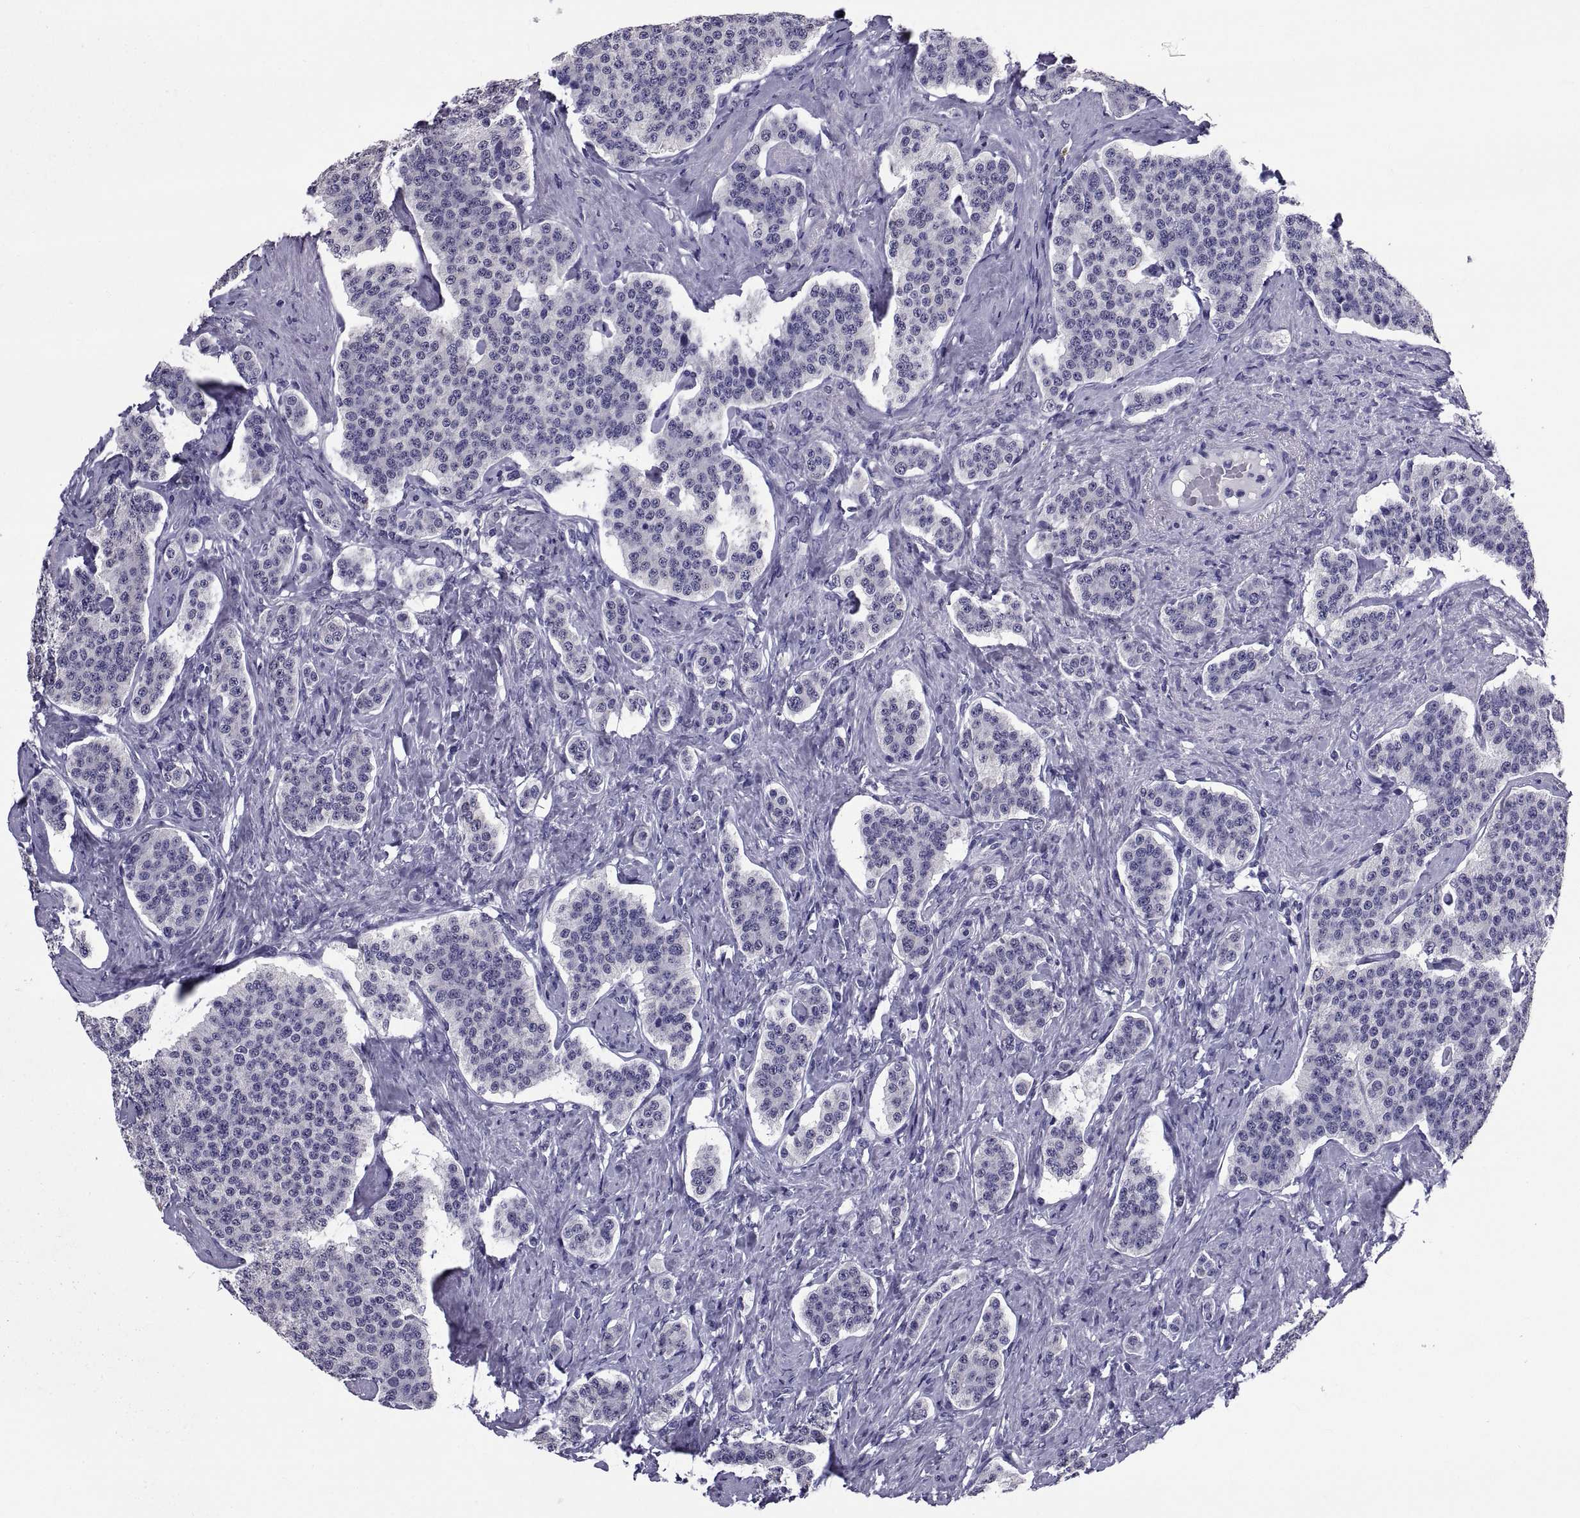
{"staining": {"intensity": "negative", "quantity": "none", "location": "none"}, "tissue": "carcinoid", "cell_type": "Tumor cells", "image_type": "cancer", "snomed": [{"axis": "morphology", "description": "Carcinoid, malignant, NOS"}, {"axis": "topography", "description": "Small intestine"}], "caption": "Histopathology image shows no significant protein positivity in tumor cells of carcinoid.", "gene": "TGFBR3L", "patient": {"sex": "female", "age": 58}}